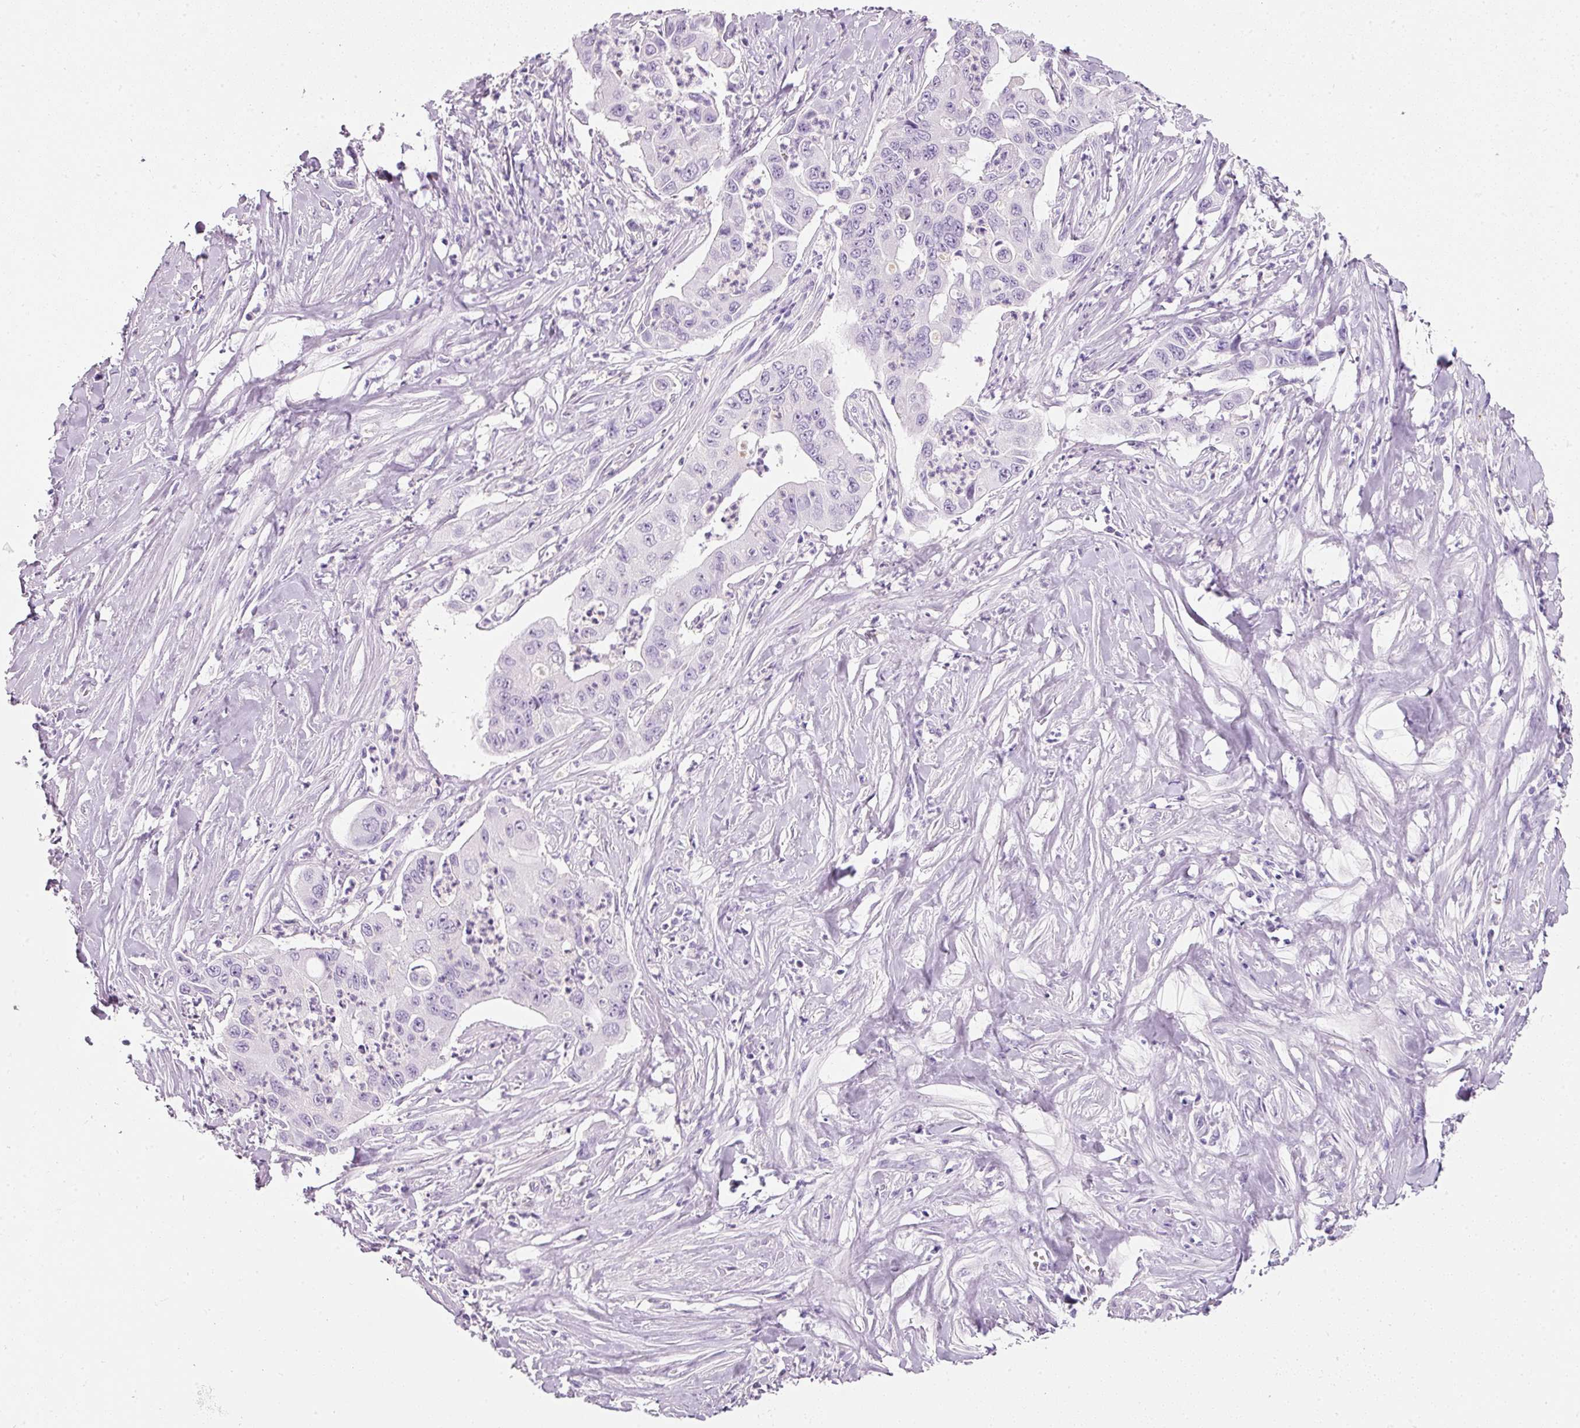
{"staining": {"intensity": "negative", "quantity": "none", "location": "none"}, "tissue": "pancreatic cancer", "cell_type": "Tumor cells", "image_type": "cancer", "snomed": [{"axis": "morphology", "description": "Adenocarcinoma, NOS"}, {"axis": "topography", "description": "Pancreas"}], "caption": "Micrograph shows no protein positivity in tumor cells of adenocarcinoma (pancreatic) tissue.", "gene": "DNM1", "patient": {"sex": "male", "age": 73}}